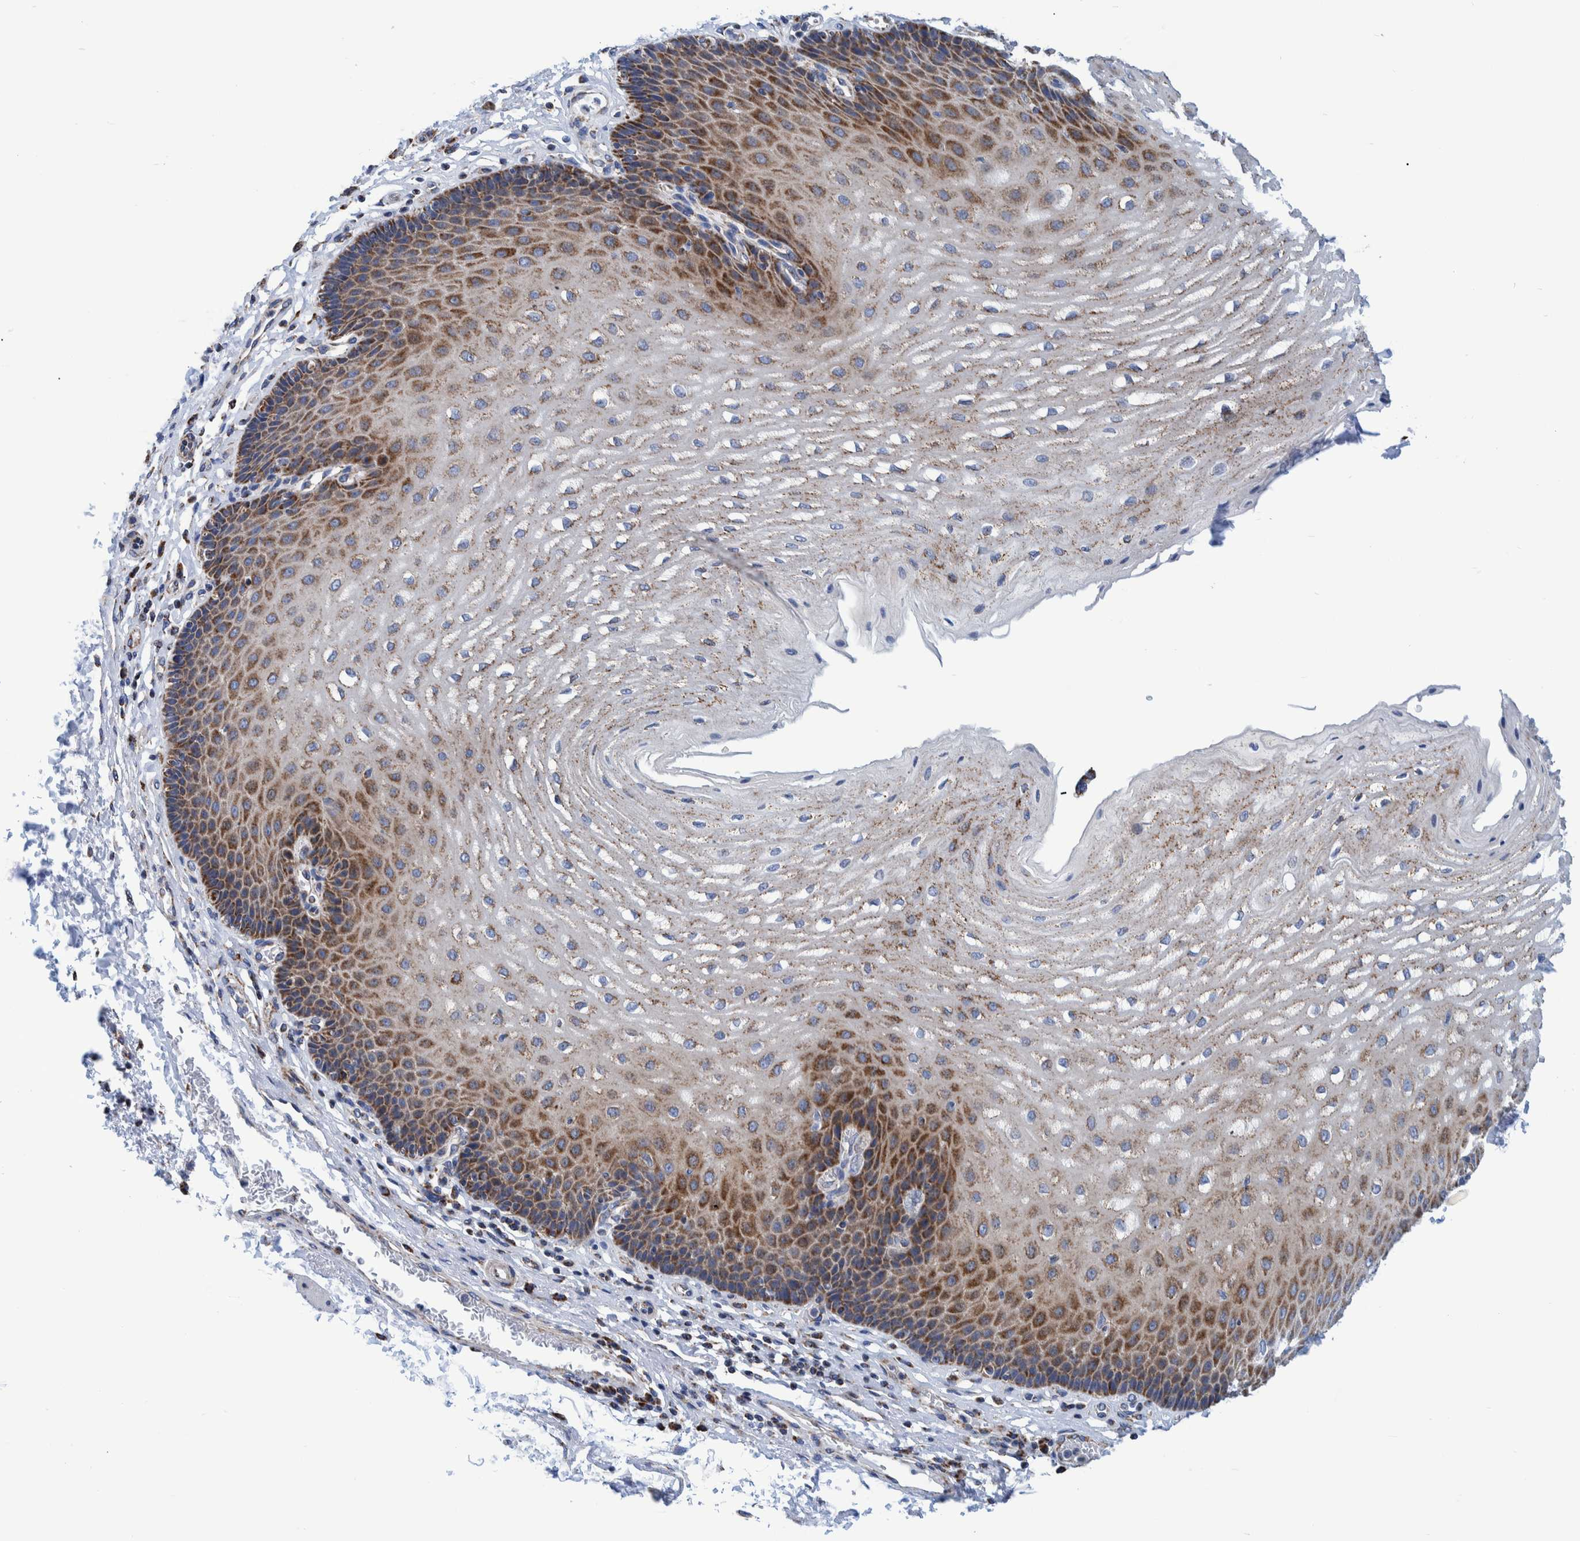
{"staining": {"intensity": "moderate", "quantity": "25%-75%", "location": "cytoplasmic/membranous"}, "tissue": "esophagus", "cell_type": "Squamous epithelial cells", "image_type": "normal", "snomed": [{"axis": "morphology", "description": "Normal tissue, NOS"}, {"axis": "topography", "description": "Esophagus"}], "caption": "DAB (3,3'-diaminobenzidine) immunohistochemical staining of unremarkable human esophagus shows moderate cytoplasmic/membranous protein positivity in approximately 25%-75% of squamous epithelial cells.", "gene": "BZW2", "patient": {"sex": "male", "age": 54}}